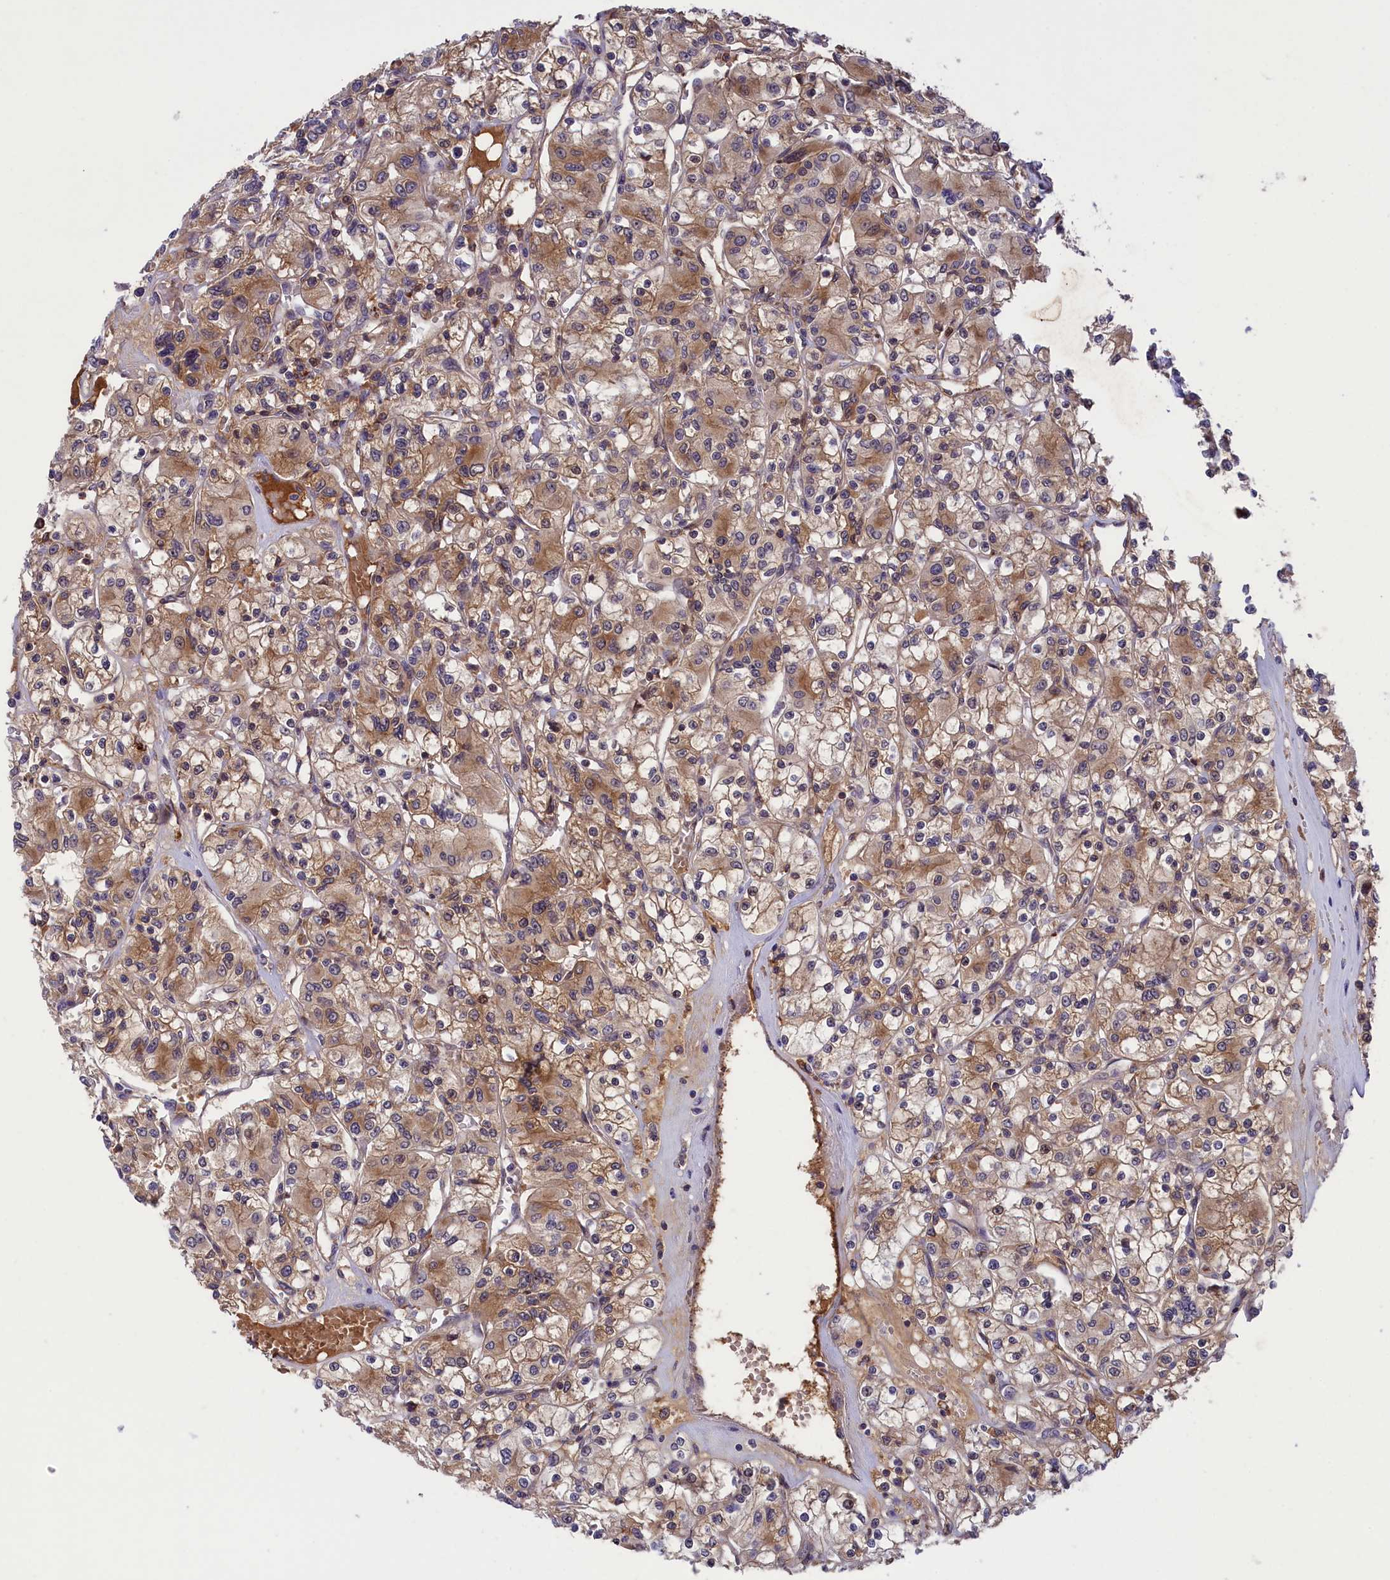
{"staining": {"intensity": "moderate", "quantity": ">75%", "location": "cytoplasmic/membranous"}, "tissue": "renal cancer", "cell_type": "Tumor cells", "image_type": "cancer", "snomed": [{"axis": "morphology", "description": "Adenocarcinoma, NOS"}, {"axis": "topography", "description": "Kidney"}], "caption": "Immunohistochemical staining of renal adenocarcinoma exhibits medium levels of moderate cytoplasmic/membranous protein expression in approximately >75% of tumor cells.", "gene": "STYX", "patient": {"sex": "female", "age": 59}}